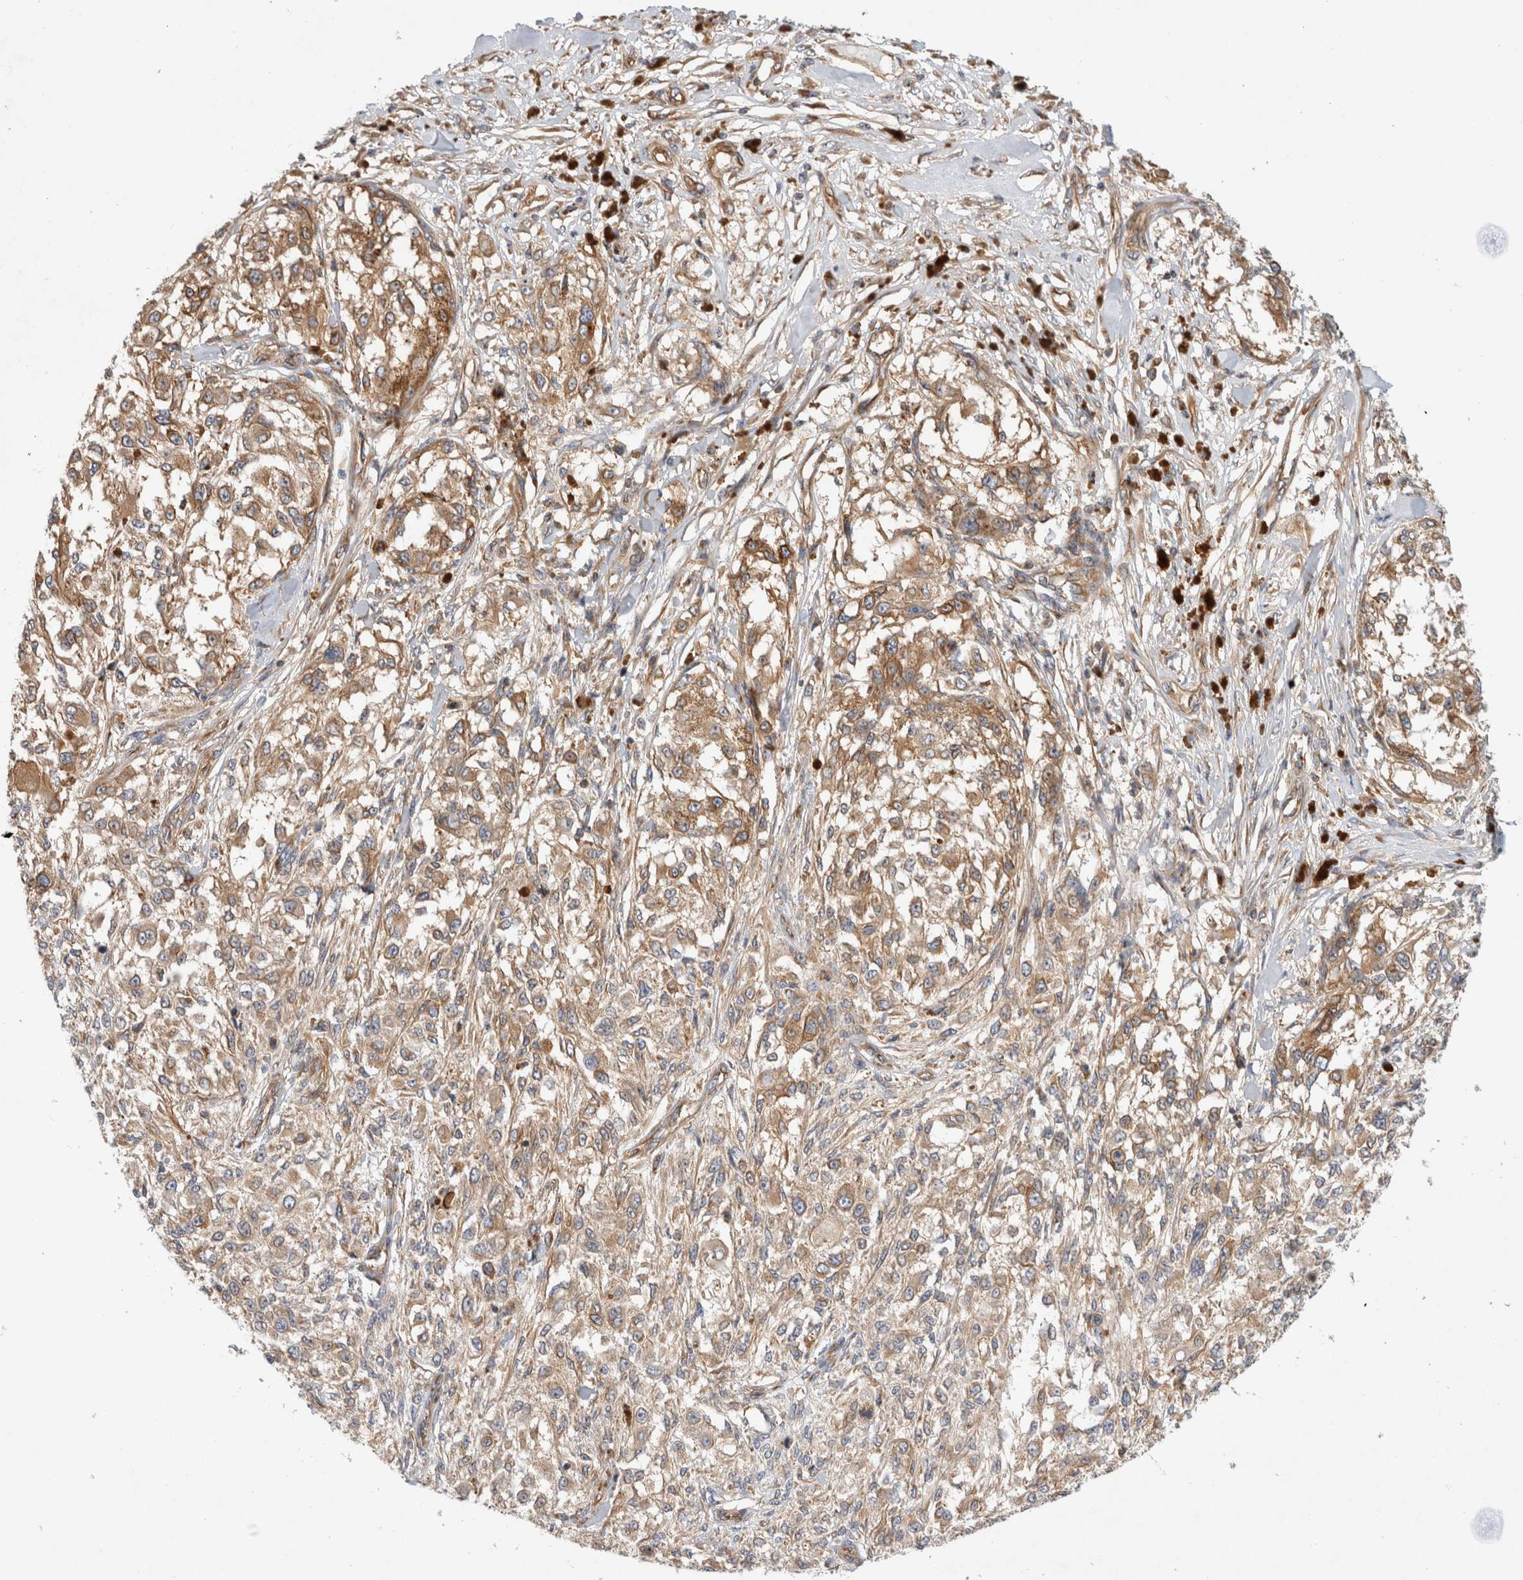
{"staining": {"intensity": "moderate", "quantity": ">75%", "location": "cytoplasmic/membranous"}, "tissue": "melanoma", "cell_type": "Tumor cells", "image_type": "cancer", "snomed": [{"axis": "morphology", "description": "Necrosis, NOS"}, {"axis": "morphology", "description": "Malignant melanoma, NOS"}, {"axis": "topography", "description": "Skin"}], "caption": "Tumor cells reveal medium levels of moderate cytoplasmic/membranous expression in about >75% of cells in melanoma. Using DAB (brown) and hematoxylin (blue) stains, captured at high magnification using brightfield microscopy.", "gene": "GPR150", "patient": {"sex": "female", "age": 87}}